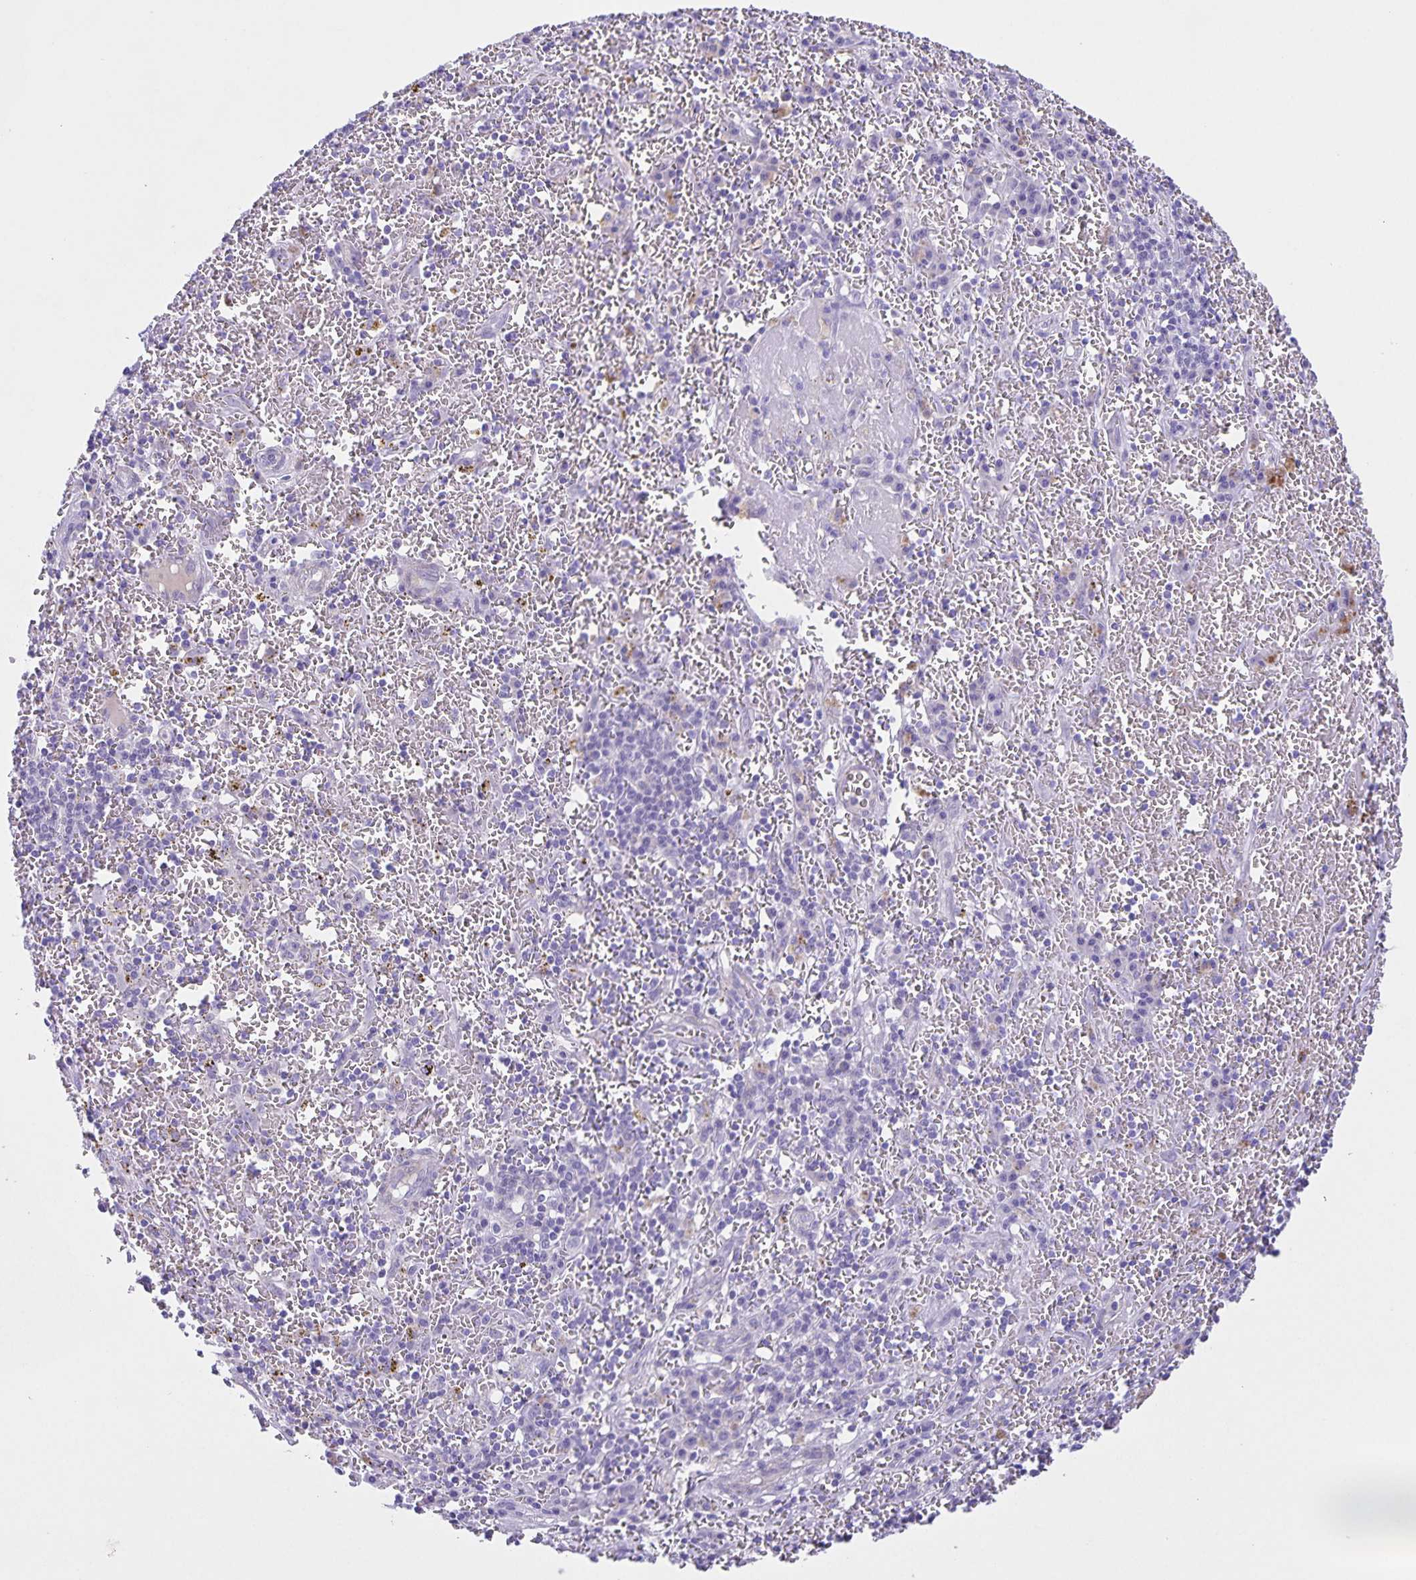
{"staining": {"intensity": "negative", "quantity": "none", "location": "none"}, "tissue": "liver cancer", "cell_type": "Tumor cells", "image_type": "cancer", "snomed": [{"axis": "morphology", "description": "Carcinoma, Hepatocellular, NOS"}, {"axis": "topography", "description": "Liver"}], "caption": "An image of liver cancer stained for a protein demonstrates no brown staining in tumor cells. (Stains: DAB (3,3'-diaminobenzidine) IHC with hematoxylin counter stain, Microscopy: brightfield microscopy at high magnification).", "gene": "UBQLN3", "patient": {"sex": "female", "age": 77}}